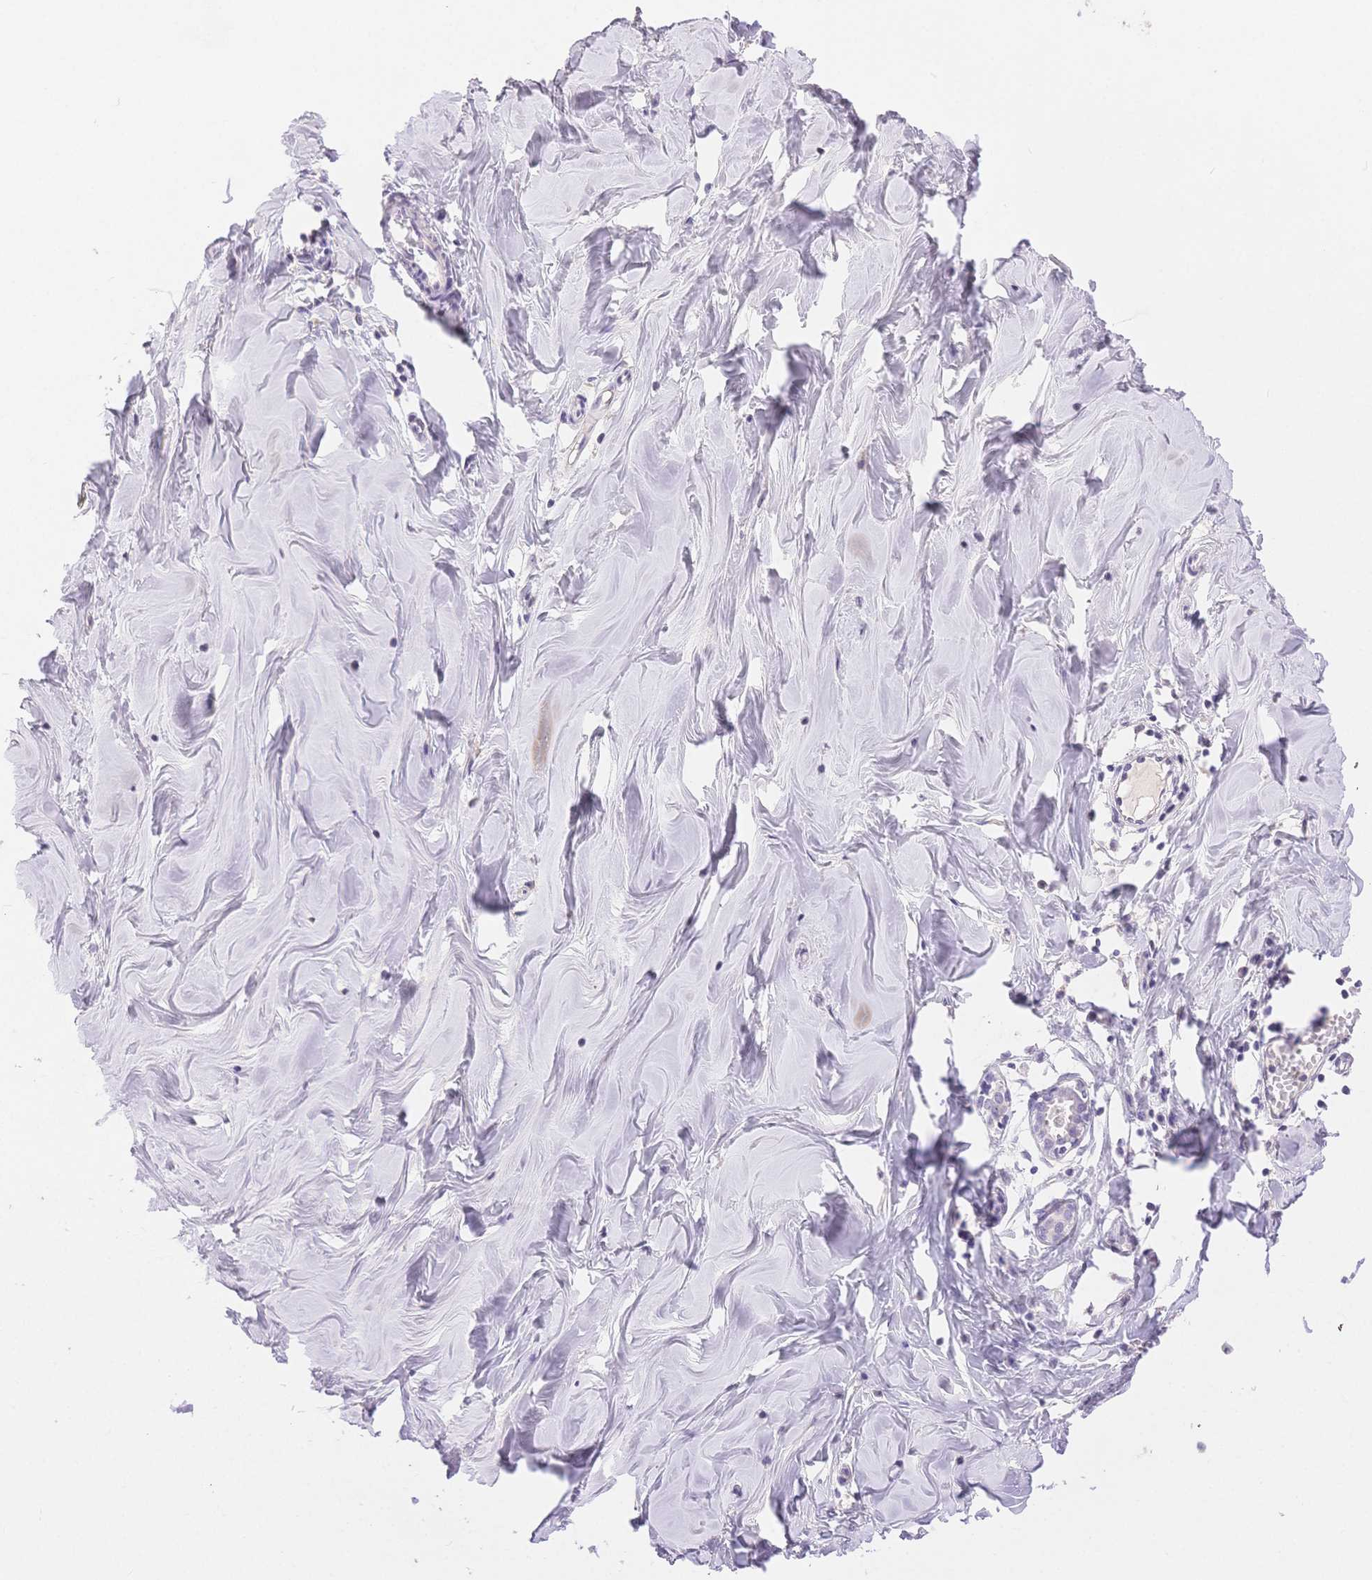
{"staining": {"intensity": "negative", "quantity": "none", "location": "none"}, "tissue": "breast", "cell_type": "Adipocytes", "image_type": "normal", "snomed": [{"axis": "morphology", "description": "Normal tissue, NOS"}, {"axis": "topography", "description": "Breast"}], "caption": "Adipocytes show no significant protein expression in unremarkable breast. (DAB immunohistochemistry visualized using brightfield microscopy, high magnification).", "gene": "MYOM1", "patient": {"sex": "female", "age": 27}}